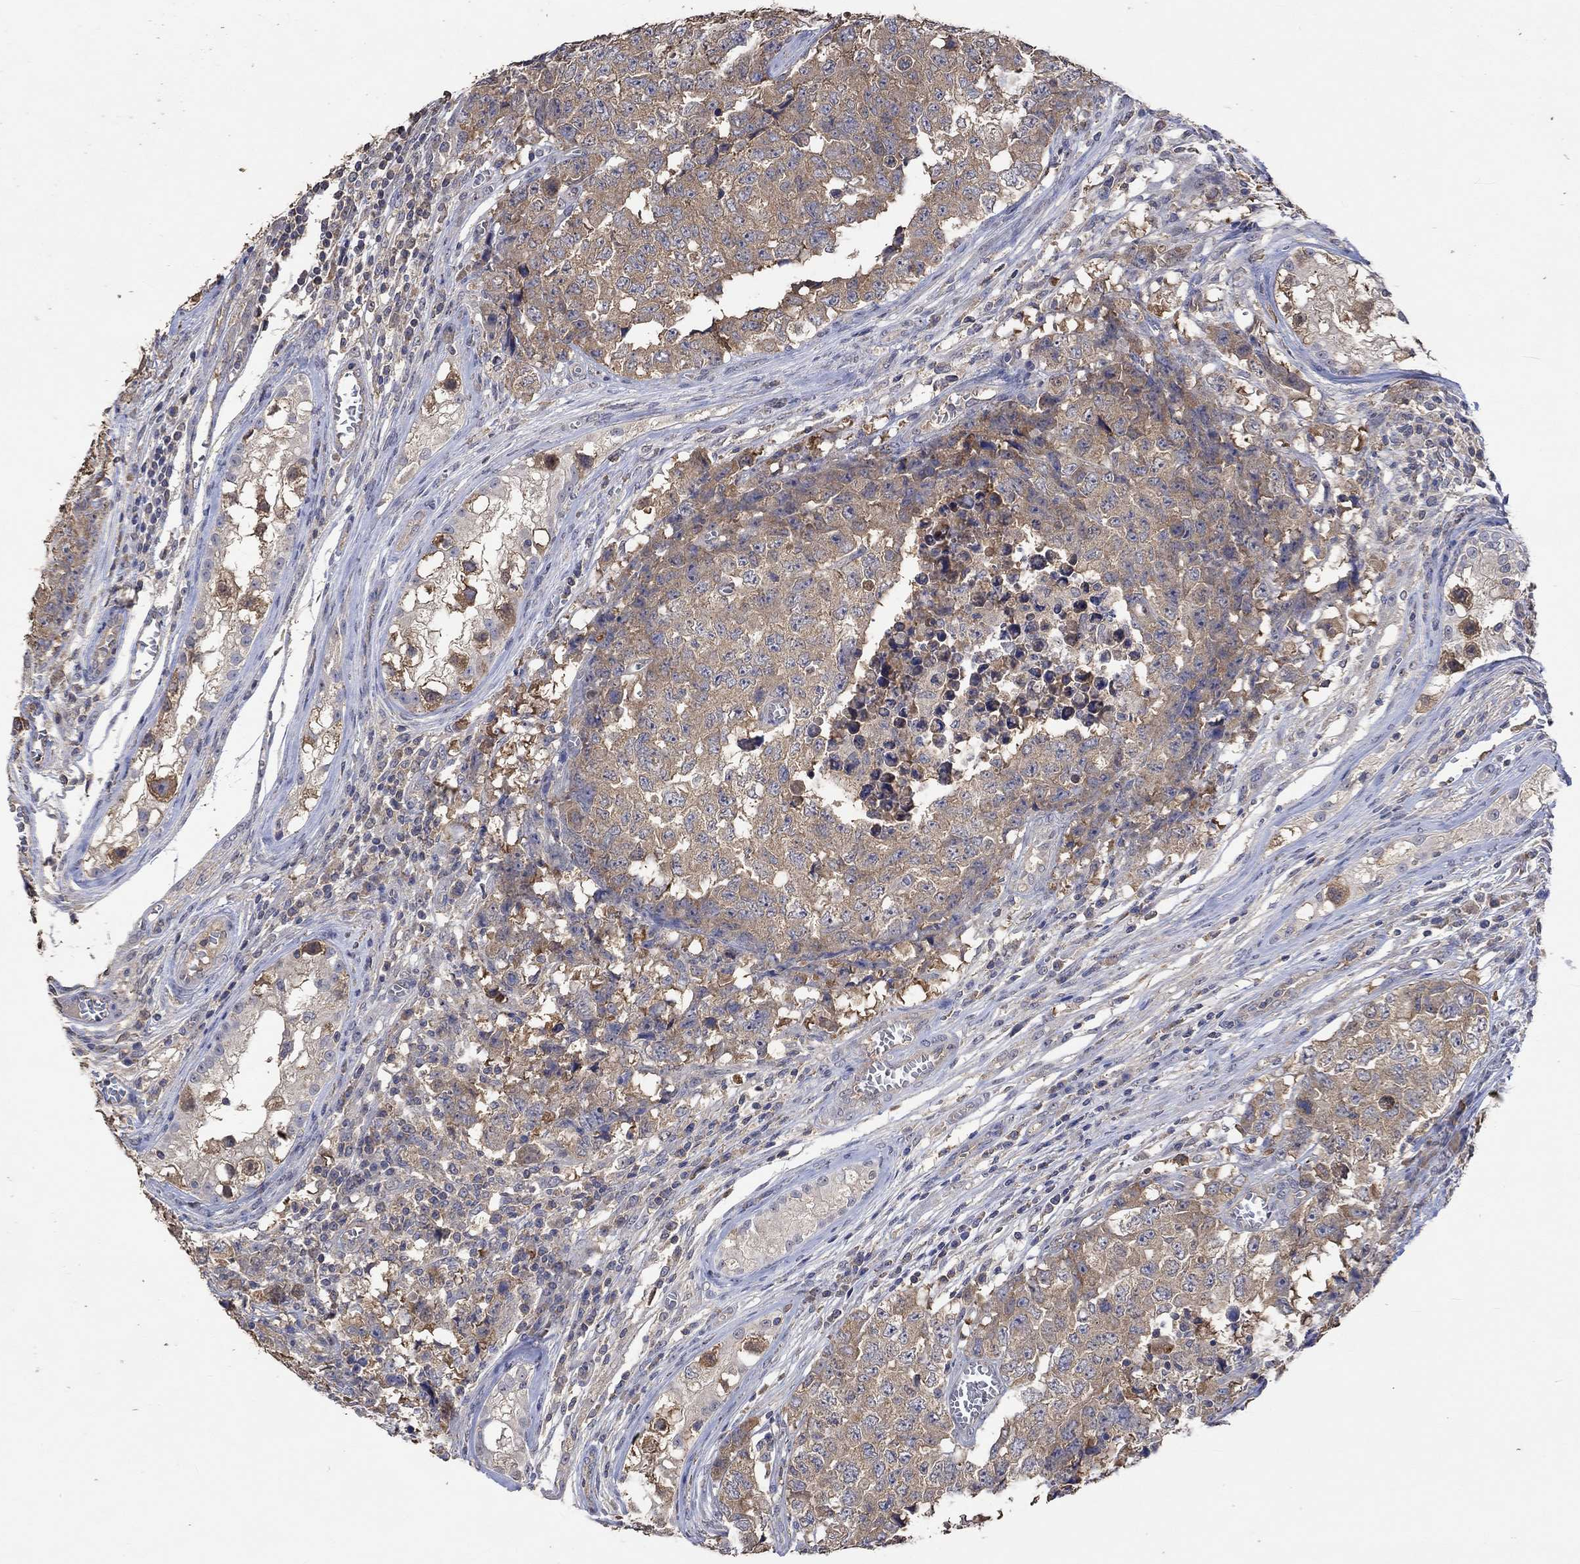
{"staining": {"intensity": "moderate", "quantity": ">75%", "location": "cytoplasmic/membranous"}, "tissue": "testis cancer", "cell_type": "Tumor cells", "image_type": "cancer", "snomed": [{"axis": "morphology", "description": "Carcinoma, Embryonal, NOS"}, {"axis": "topography", "description": "Testis"}], "caption": "Testis cancer stained with immunohistochemistry exhibits moderate cytoplasmic/membranous staining in approximately >75% of tumor cells. The staining was performed using DAB (3,3'-diaminobenzidine) to visualize the protein expression in brown, while the nuclei were stained in blue with hematoxylin (Magnification: 20x).", "gene": "PTPN20", "patient": {"sex": "male", "age": 23}}